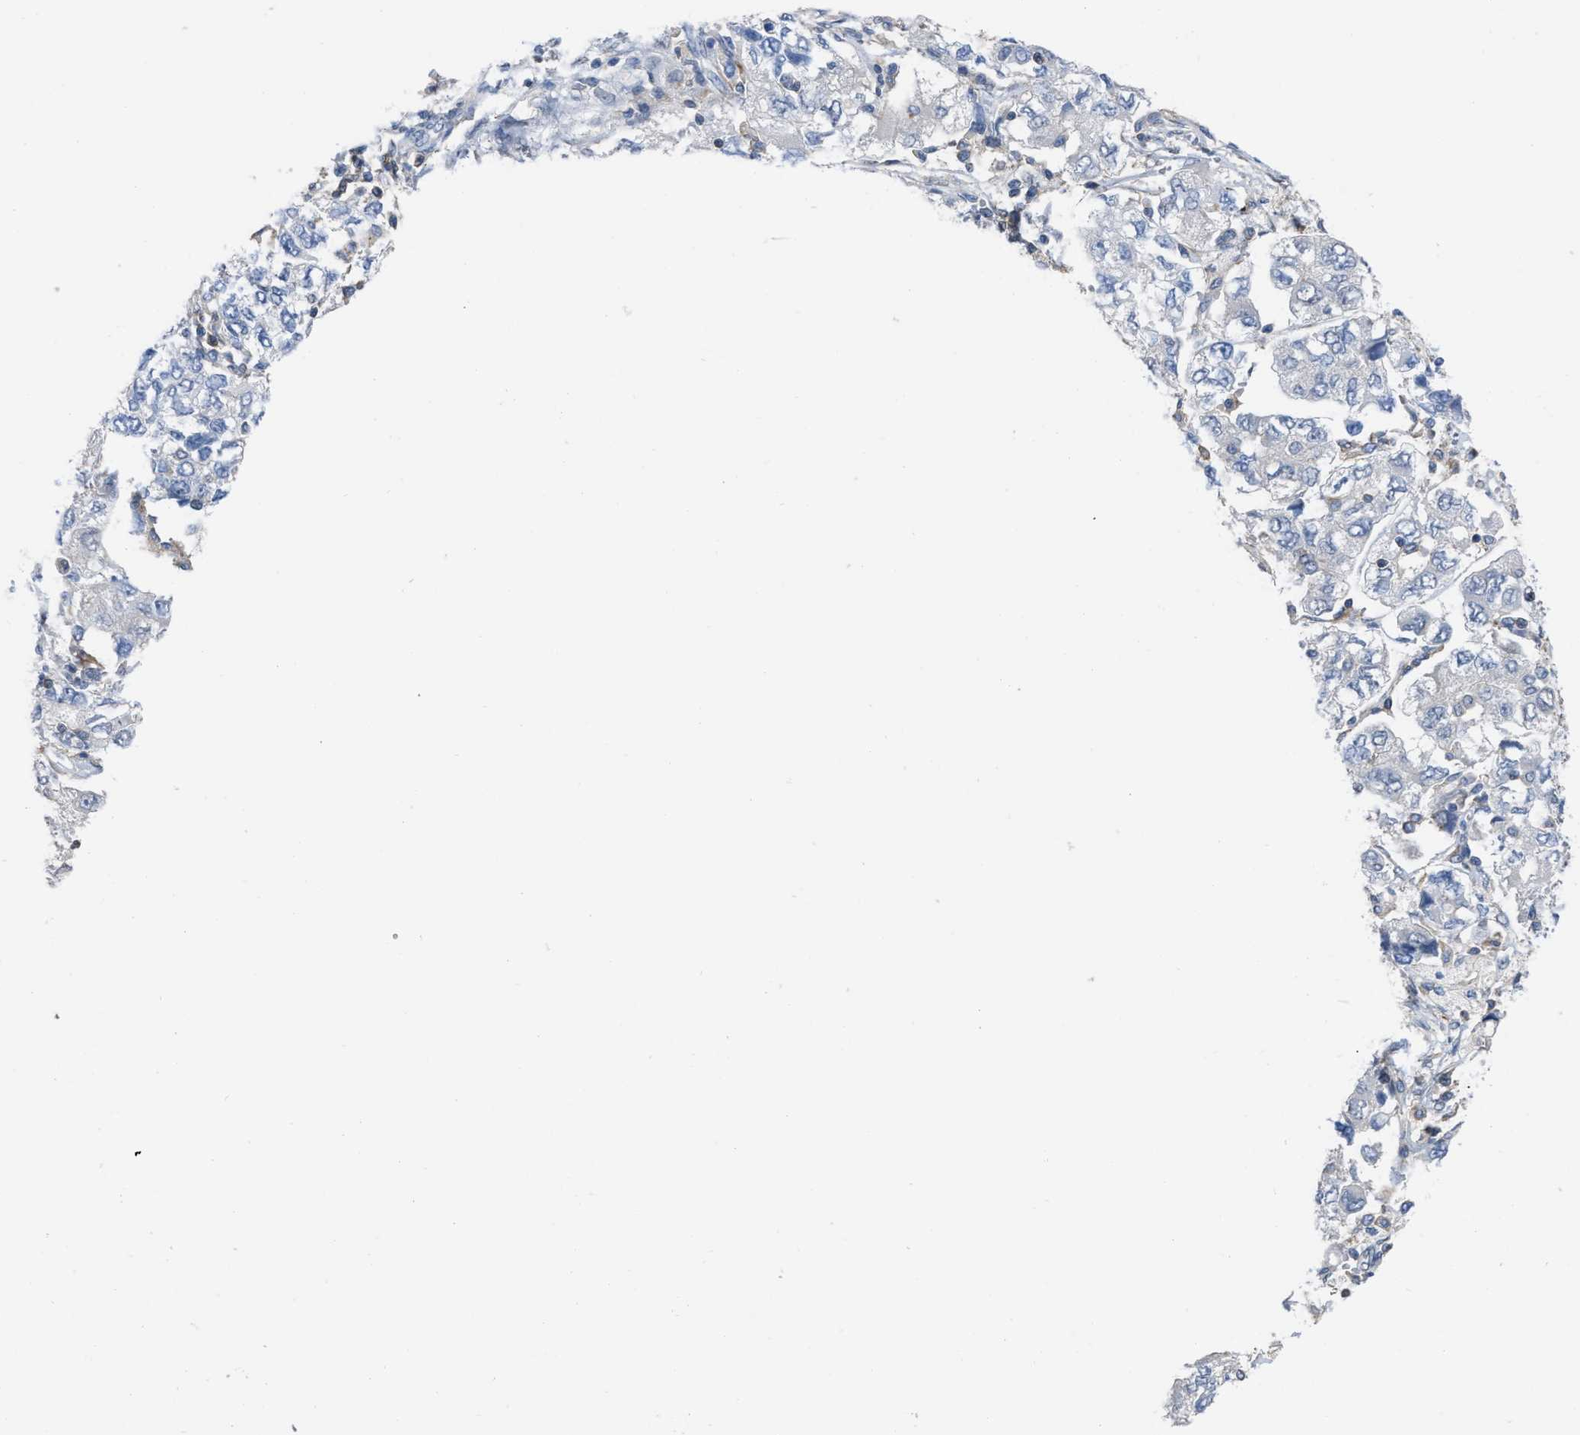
{"staining": {"intensity": "negative", "quantity": "none", "location": "none"}, "tissue": "ovarian cancer", "cell_type": "Tumor cells", "image_type": "cancer", "snomed": [{"axis": "morphology", "description": "Carcinoma, NOS"}, {"axis": "morphology", "description": "Cystadenocarcinoma, serous, NOS"}, {"axis": "topography", "description": "Ovary"}], "caption": "DAB immunohistochemical staining of ovarian cancer (carcinoma) exhibits no significant positivity in tumor cells. The staining was performed using DAB to visualize the protein expression in brown, while the nuclei were stained in blue with hematoxylin (Magnification: 20x).", "gene": "PRMT2", "patient": {"sex": "female", "age": 69}}